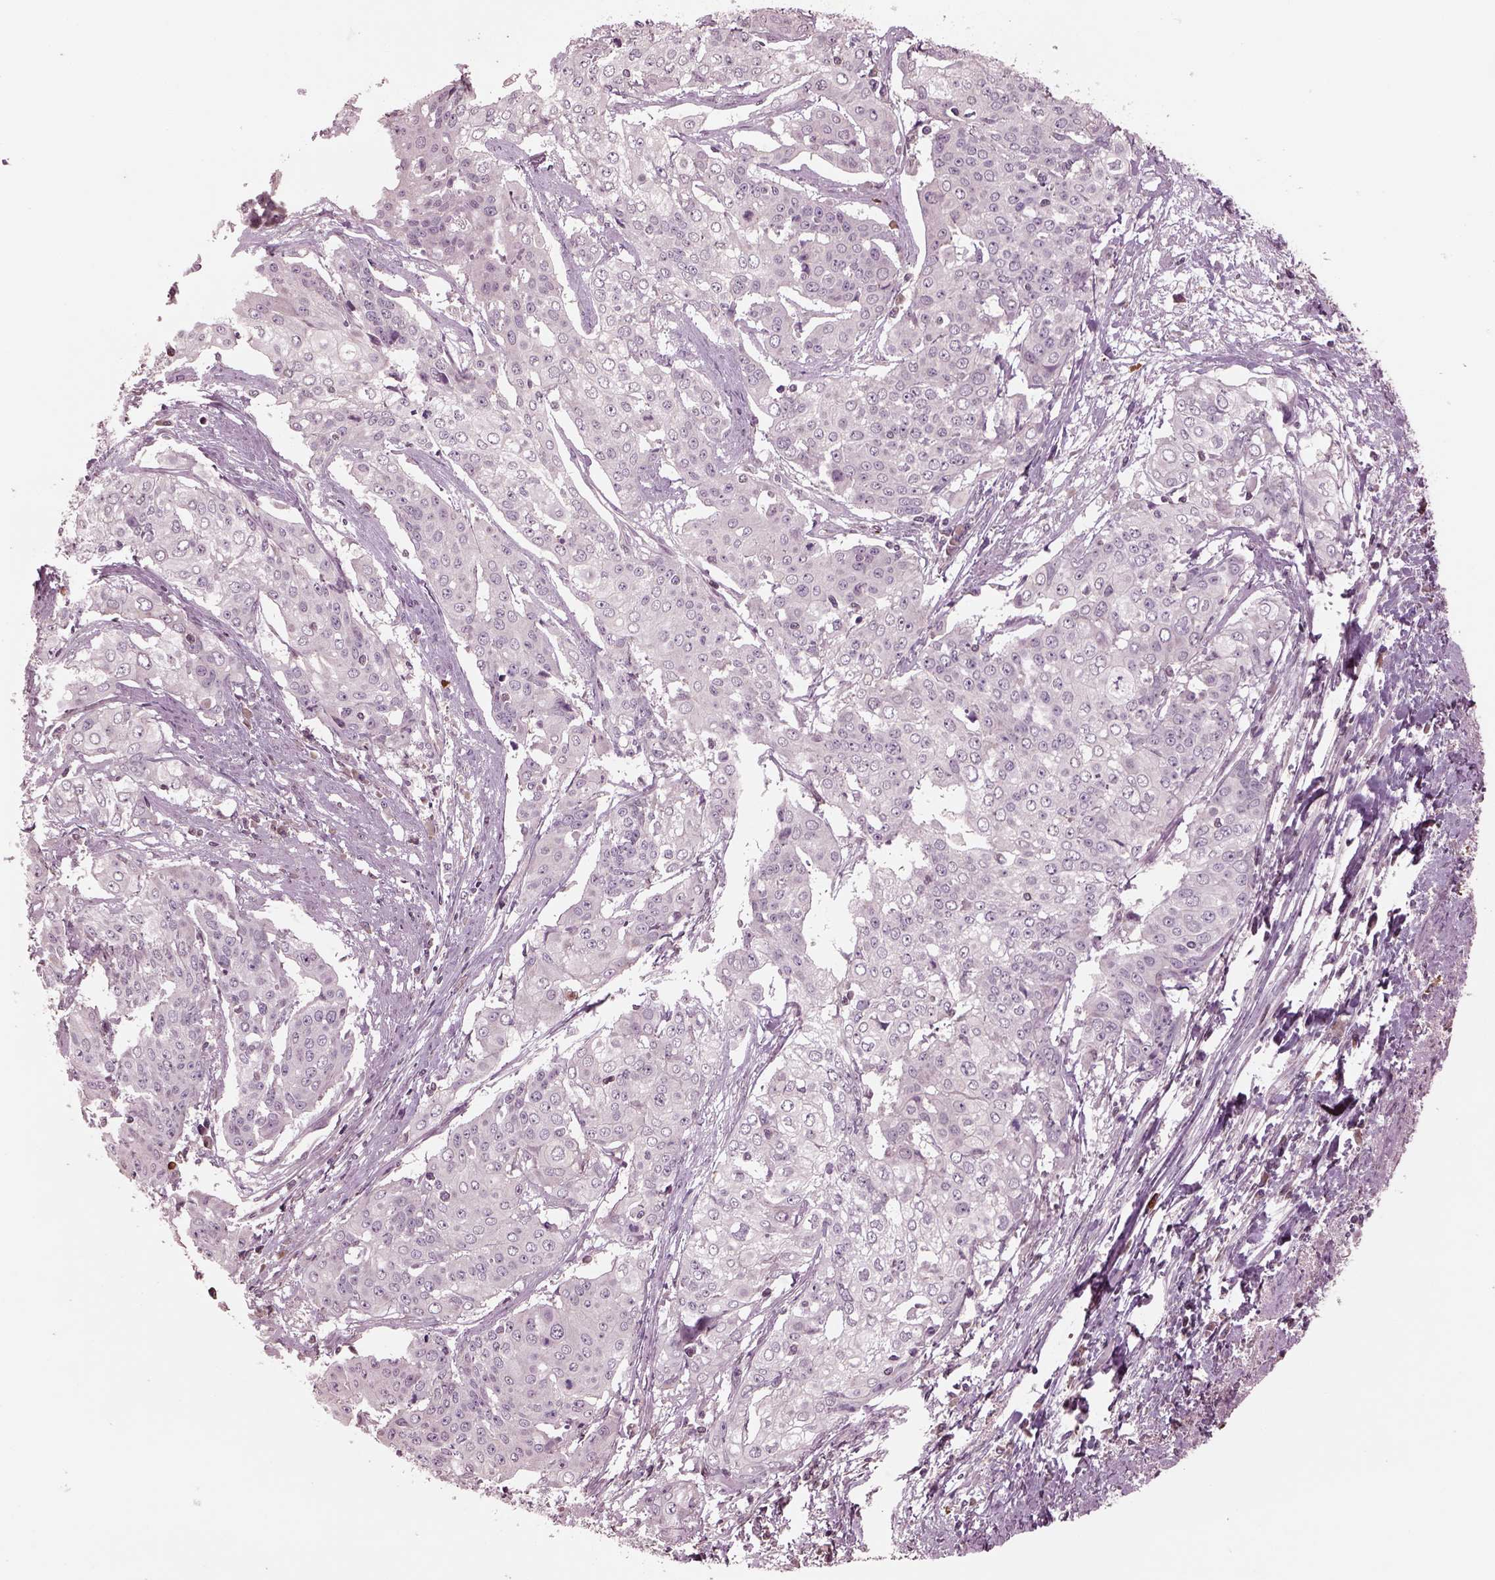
{"staining": {"intensity": "negative", "quantity": "none", "location": "none"}, "tissue": "cervical cancer", "cell_type": "Tumor cells", "image_type": "cancer", "snomed": [{"axis": "morphology", "description": "Squamous cell carcinoma, NOS"}, {"axis": "topography", "description": "Cervix"}], "caption": "A histopathology image of cervical squamous cell carcinoma stained for a protein displays no brown staining in tumor cells. Brightfield microscopy of IHC stained with DAB (3,3'-diaminobenzidine) (brown) and hematoxylin (blue), captured at high magnification.", "gene": "PTX4", "patient": {"sex": "female", "age": 39}}